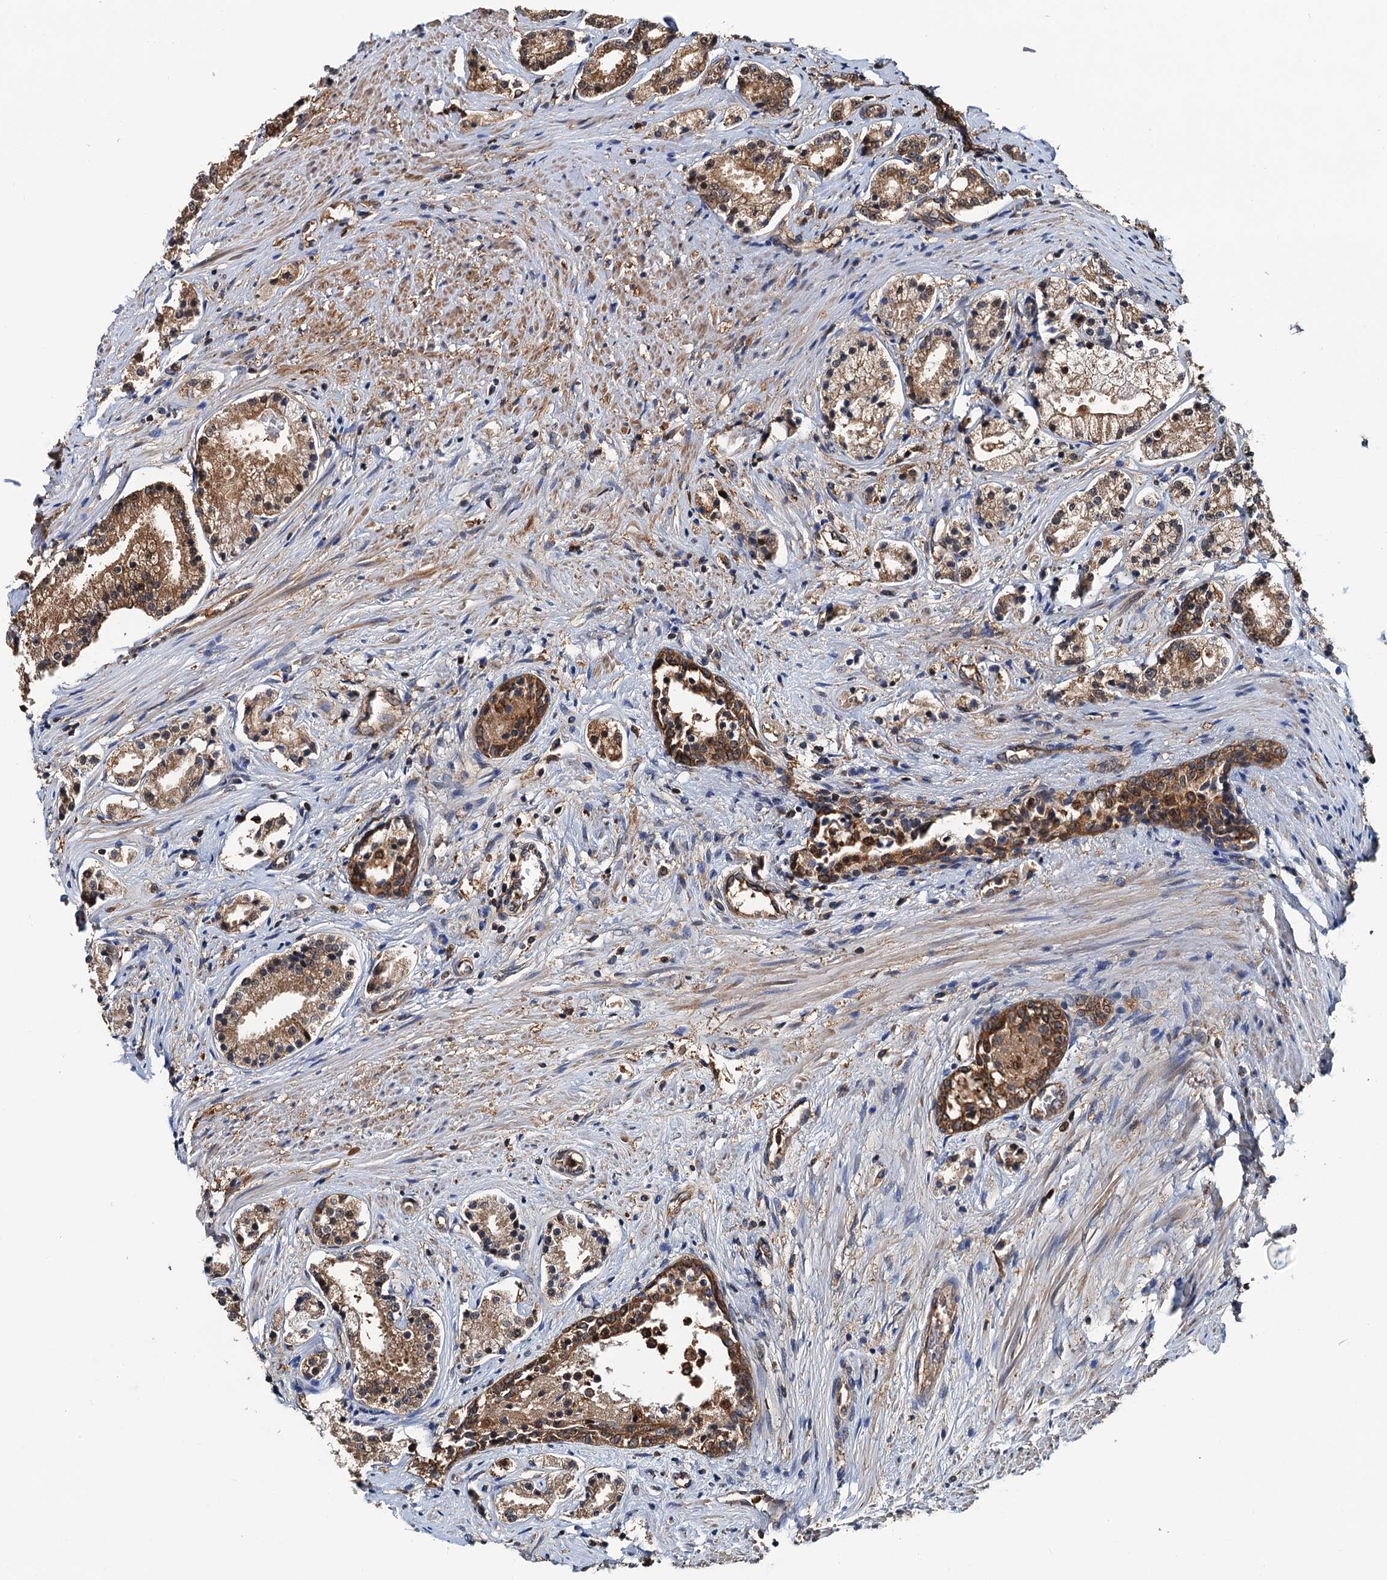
{"staining": {"intensity": "moderate", "quantity": ">75%", "location": "cytoplasmic/membranous"}, "tissue": "prostate cancer", "cell_type": "Tumor cells", "image_type": "cancer", "snomed": [{"axis": "morphology", "description": "Adenocarcinoma, High grade"}, {"axis": "topography", "description": "Prostate"}], "caption": "DAB (3,3'-diaminobenzidine) immunohistochemical staining of human adenocarcinoma (high-grade) (prostate) demonstrates moderate cytoplasmic/membranous protein expression in approximately >75% of tumor cells.", "gene": "USP6NL", "patient": {"sex": "male", "age": 69}}